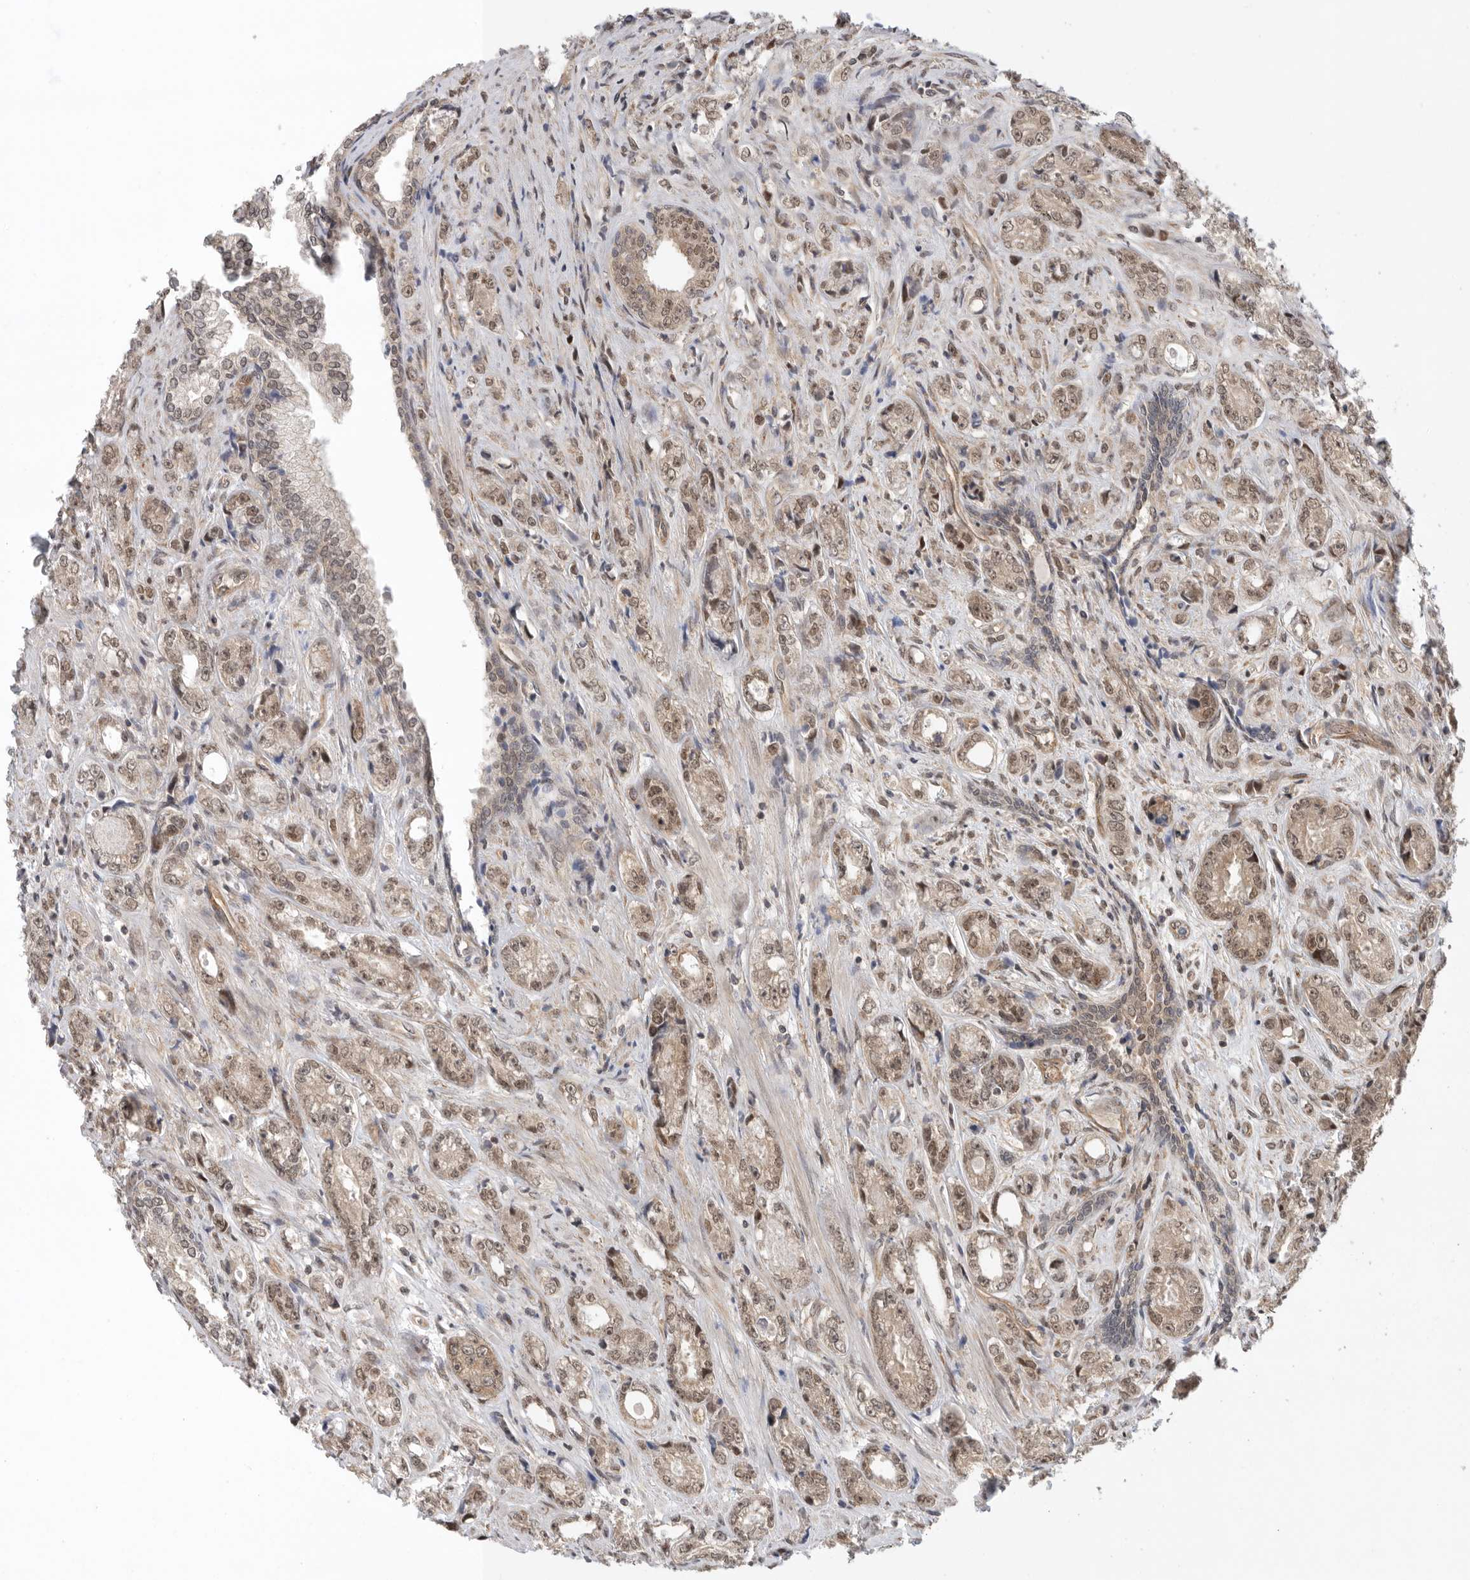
{"staining": {"intensity": "weak", "quantity": ">75%", "location": "cytoplasmic/membranous,nuclear"}, "tissue": "prostate cancer", "cell_type": "Tumor cells", "image_type": "cancer", "snomed": [{"axis": "morphology", "description": "Adenocarcinoma, High grade"}, {"axis": "topography", "description": "Prostate"}], "caption": "Tumor cells exhibit weak cytoplasmic/membranous and nuclear positivity in approximately >75% of cells in prostate cancer (adenocarcinoma (high-grade)). (DAB (3,3'-diaminobenzidine) IHC, brown staining for protein, blue staining for nuclei).", "gene": "VPS50", "patient": {"sex": "male", "age": 61}}